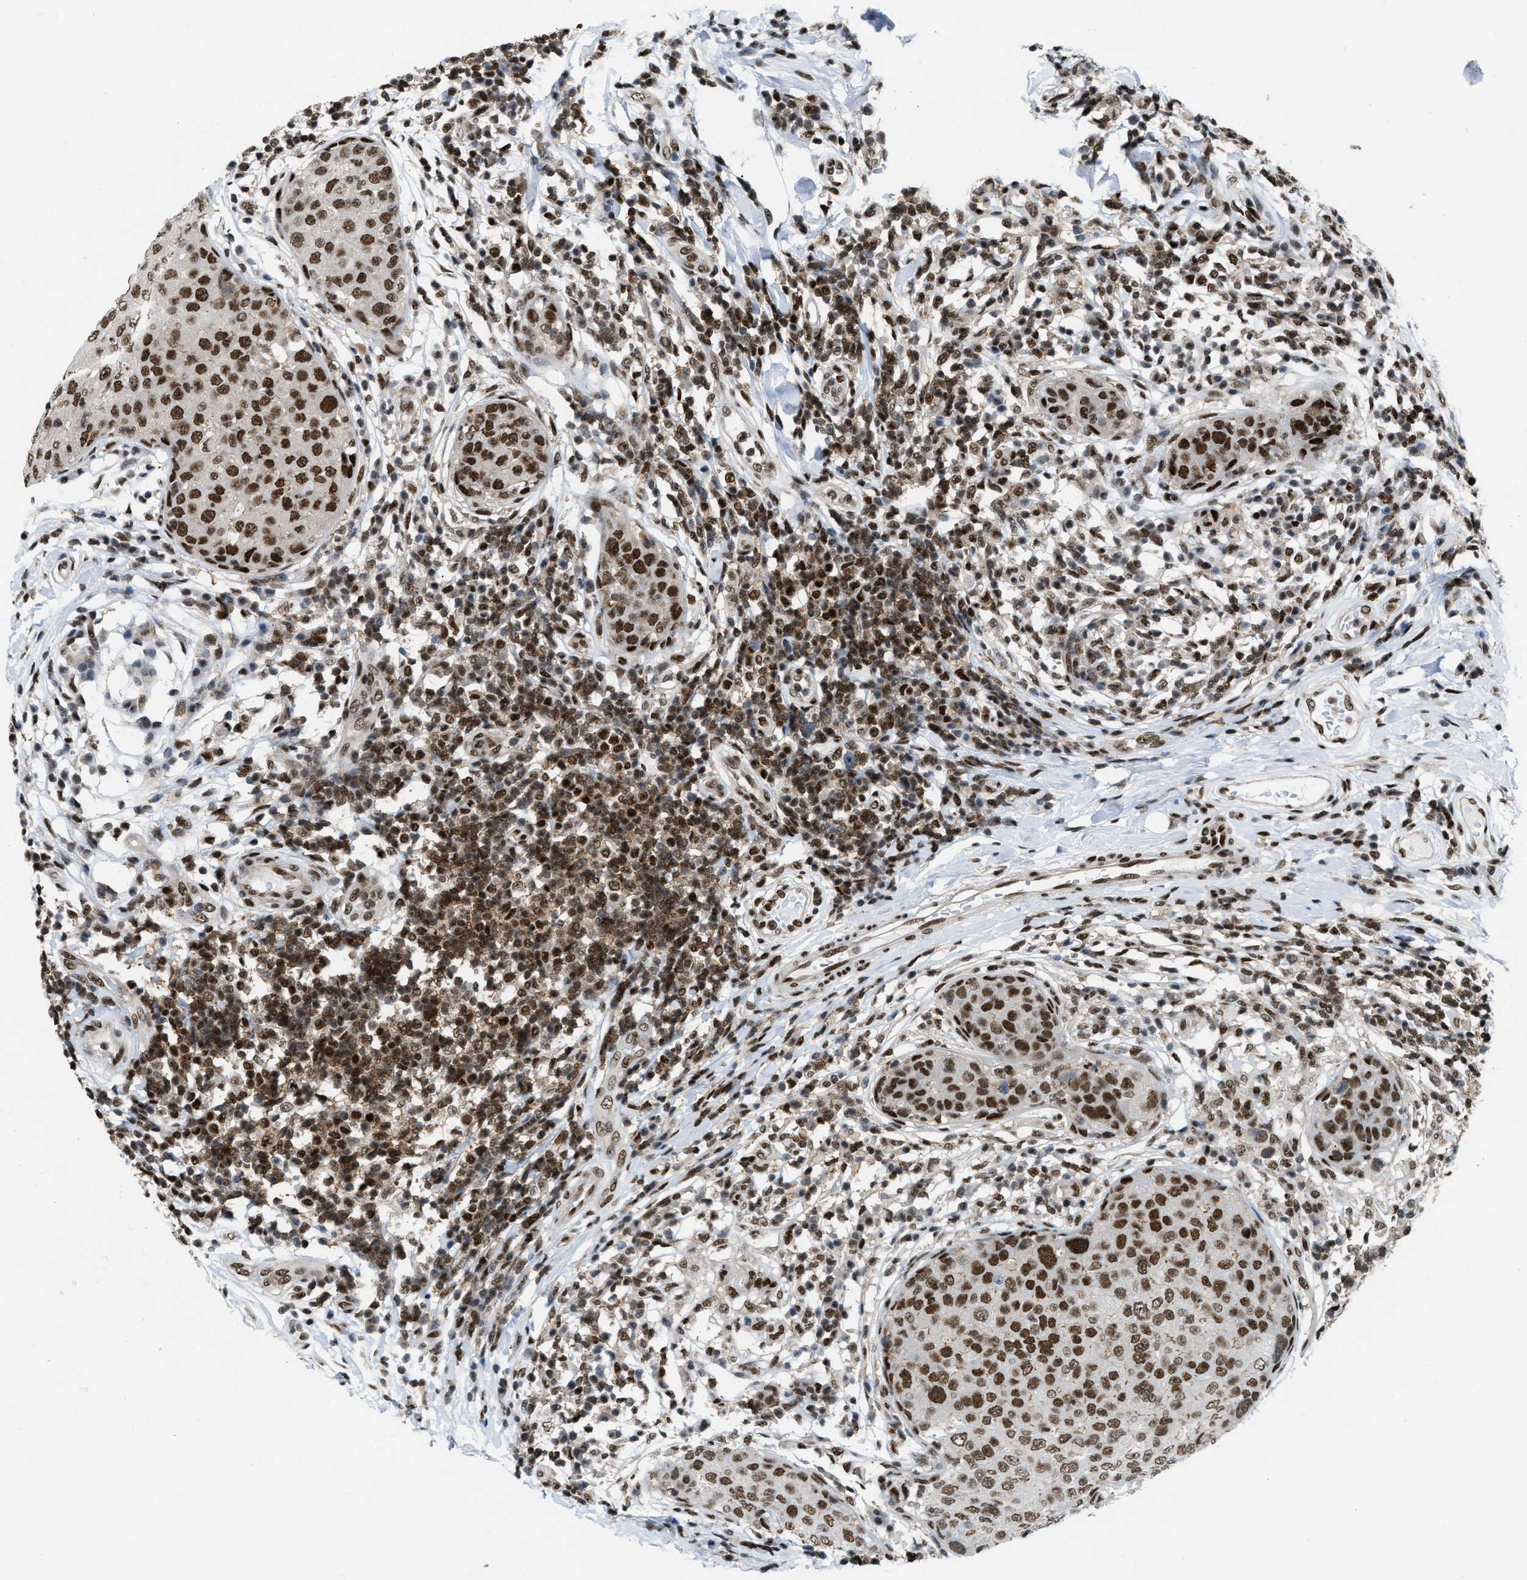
{"staining": {"intensity": "moderate", "quantity": ">75%", "location": "nuclear"}, "tissue": "breast cancer", "cell_type": "Tumor cells", "image_type": "cancer", "snomed": [{"axis": "morphology", "description": "Duct carcinoma"}, {"axis": "topography", "description": "Breast"}], "caption": "A photomicrograph showing moderate nuclear expression in approximately >75% of tumor cells in breast cancer (invasive ductal carcinoma), as visualized by brown immunohistochemical staining.", "gene": "NUMA1", "patient": {"sex": "female", "age": 27}}